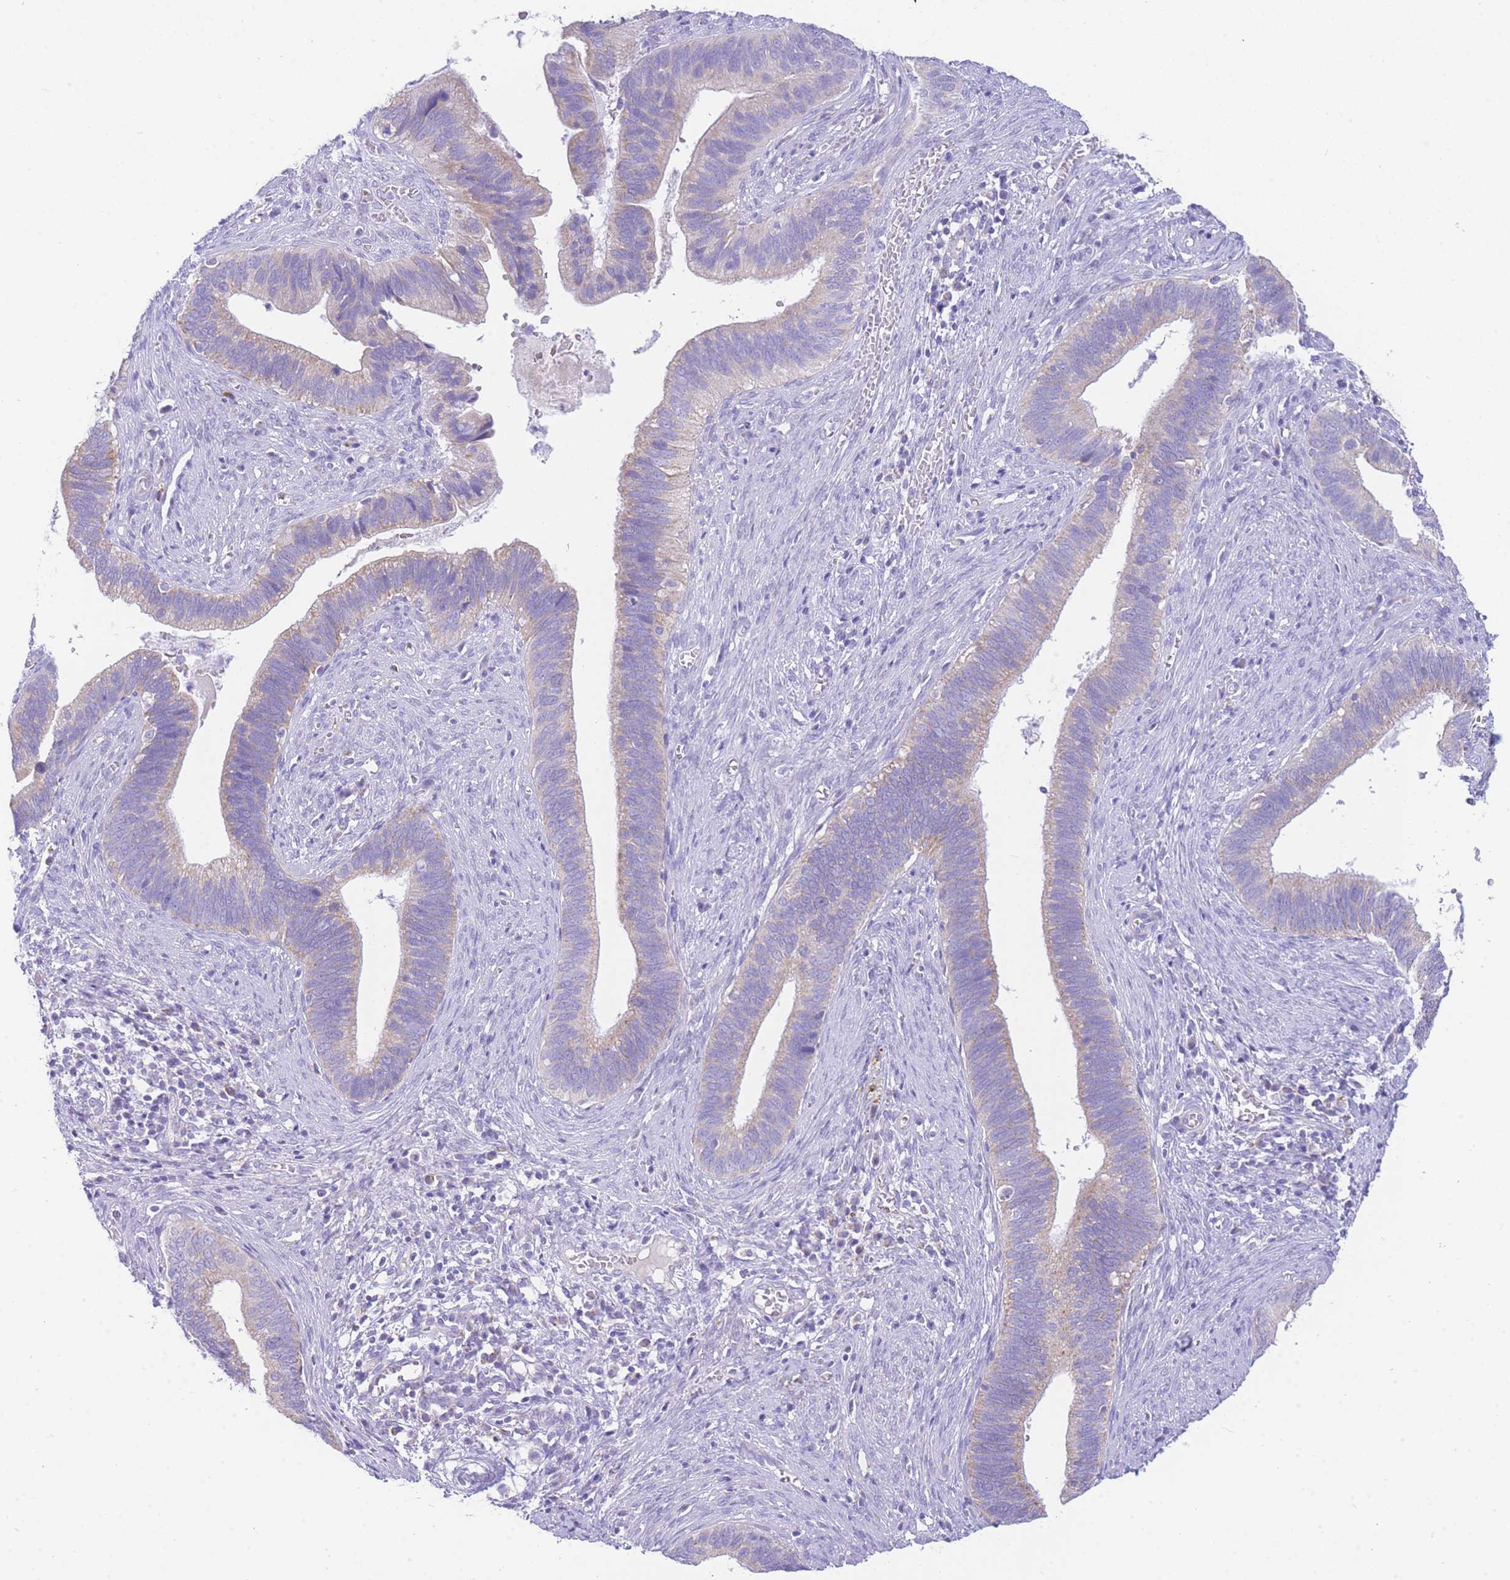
{"staining": {"intensity": "weak", "quantity": "<25%", "location": "cytoplasmic/membranous"}, "tissue": "cervical cancer", "cell_type": "Tumor cells", "image_type": "cancer", "snomed": [{"axis": "morphology", "description": "Adenocarcinoma, NOS"}, {"axis": "topography", "description": "Cervix"}], "caption": "Adenocarcinoma (cervical) stained for a protein using IHC exhibits no staining tumor cells.", "gene": "ACSM4", "patient": {"sex": "female", "age": 42}}